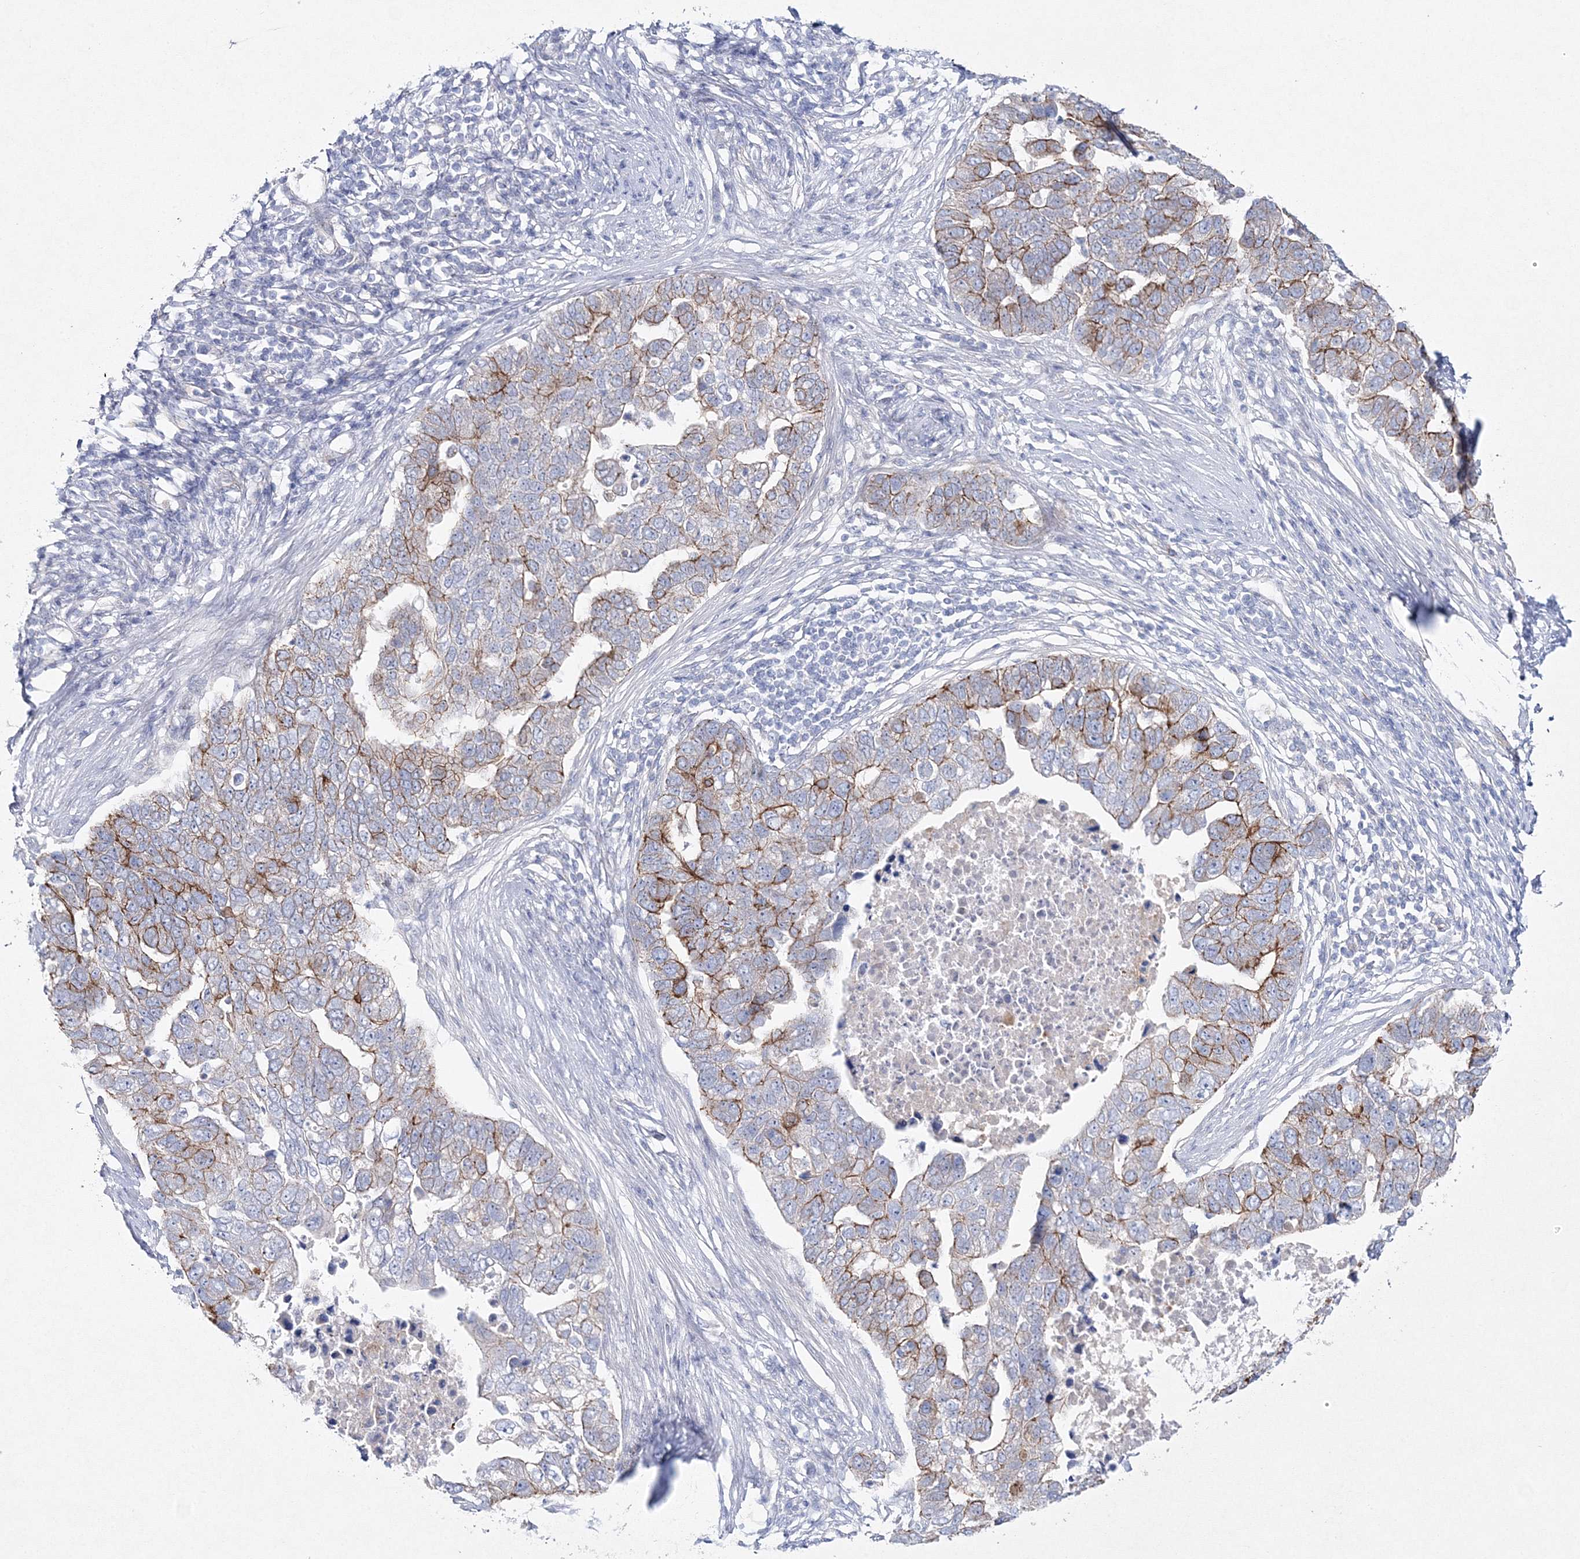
{"staining": {"intensity": "moderate", "quantity": "25%-75%", "location": "cytoplasmic/membranous"}, "tissue": "pancreatic cancer", "cell_type": "Tumor cells", "image_type": "cancer", "snomed": [{"axis": "morphology", "description": "Adenocarcinoma, NOS"}, {"axis": "topography", "description": "Pancreas"}], "caption": "Pancreatic cancer (adenocarcinoma) tissue displays moderate cytoplasmic/membranous staining in approximately 25%-75% of tumor cells", "gene": "NAA40", "patient": {"sex": "female", "age": 61}}